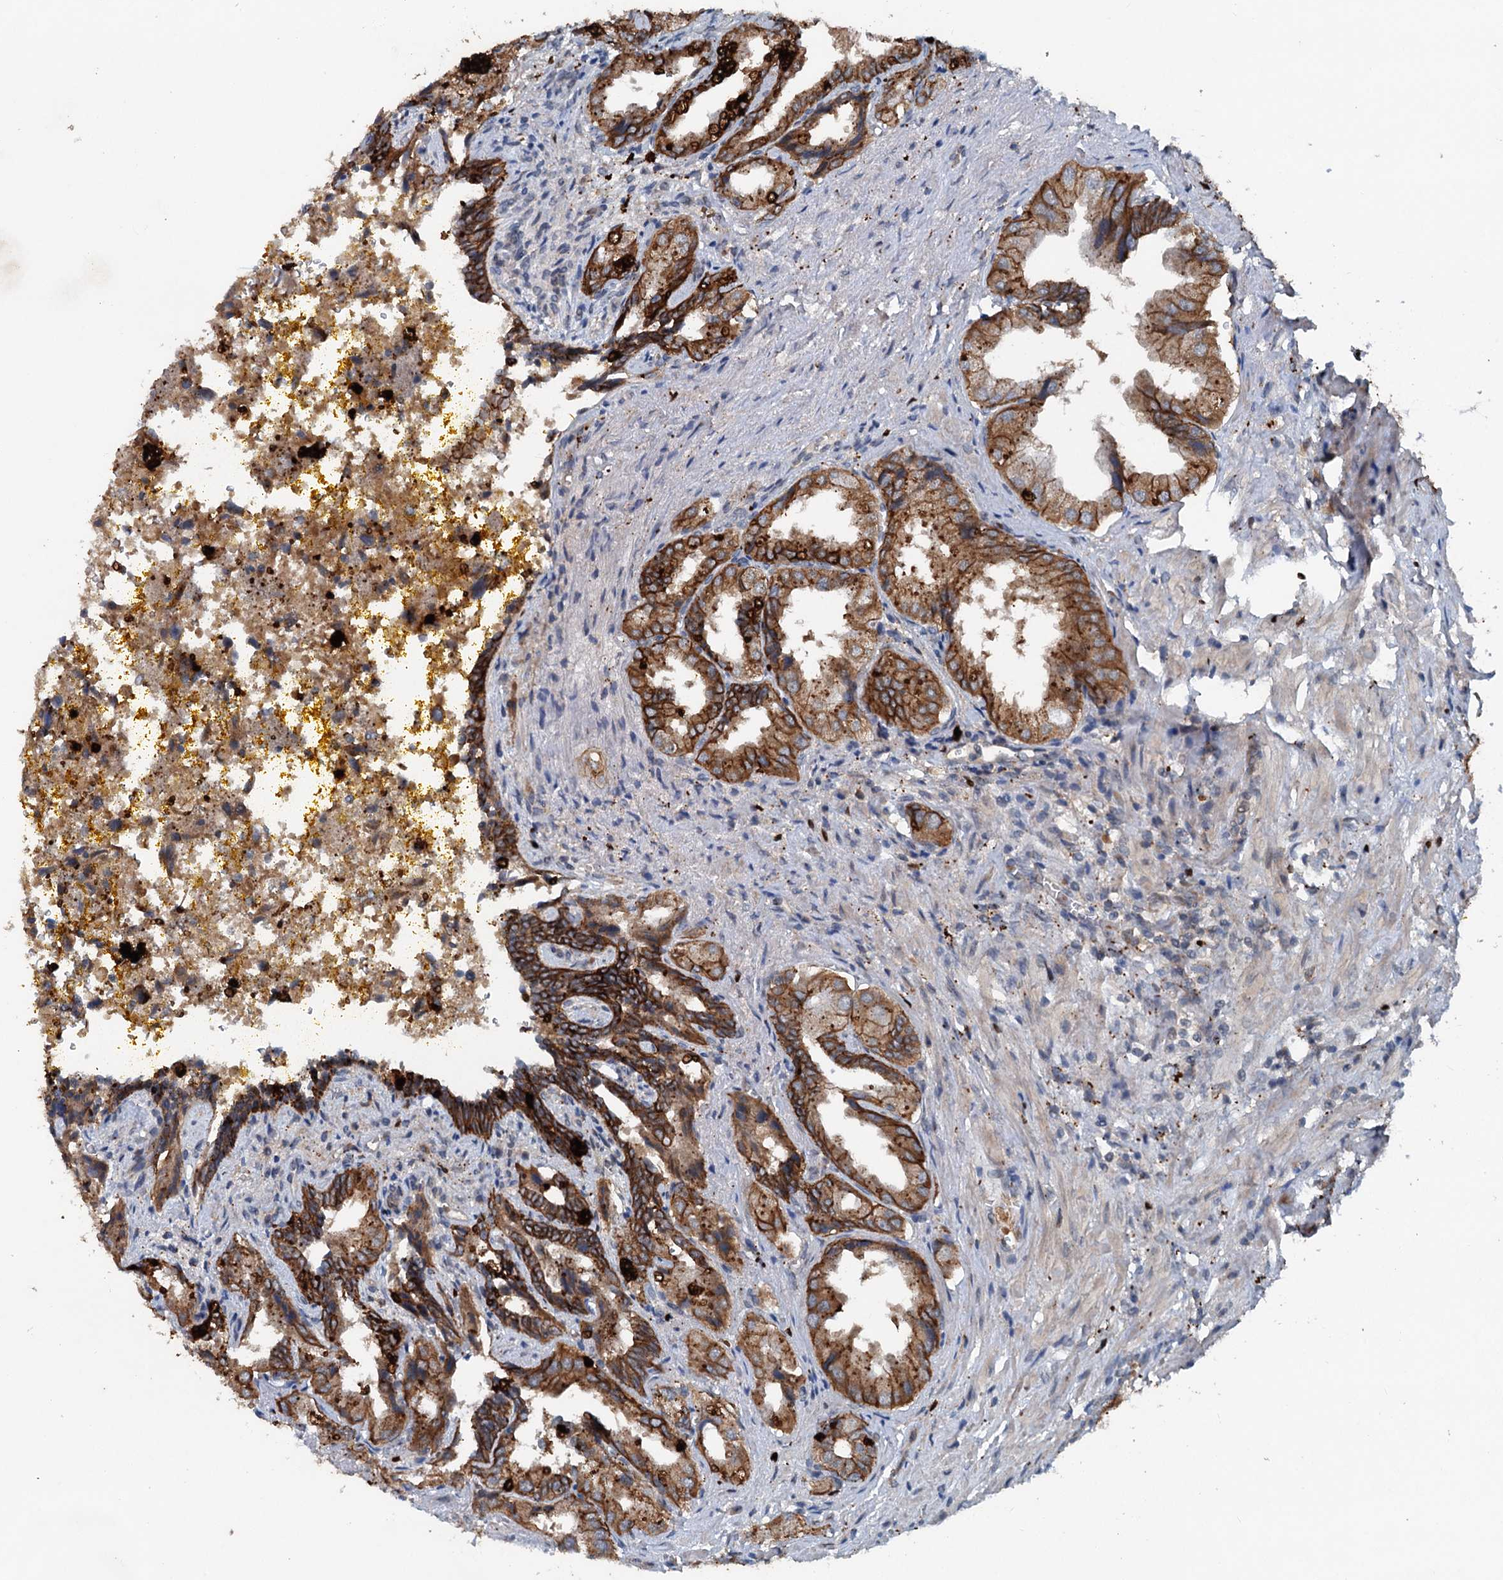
{"staining": {"intensity": "strong", "quantity": ">75%", "location": "cytoplasmic/membranous"}, "tissue": "seminal vesicle", "cell_type": "Glandular cells", "image_type": "normal", "snomed": [{"axis": "morphology", "description": "Normal tissue, NOS"}, {"axis": "topography", "description": "Seminal veicle"}], "caption": "Glandular cells reveal high levels of strong cytoplasmic/membranous positivity in approximately >75% of cells in benign human seminal vesicle.", "gene": "N4BP2L2", "patient": {"sex": "male", "age": 63}}